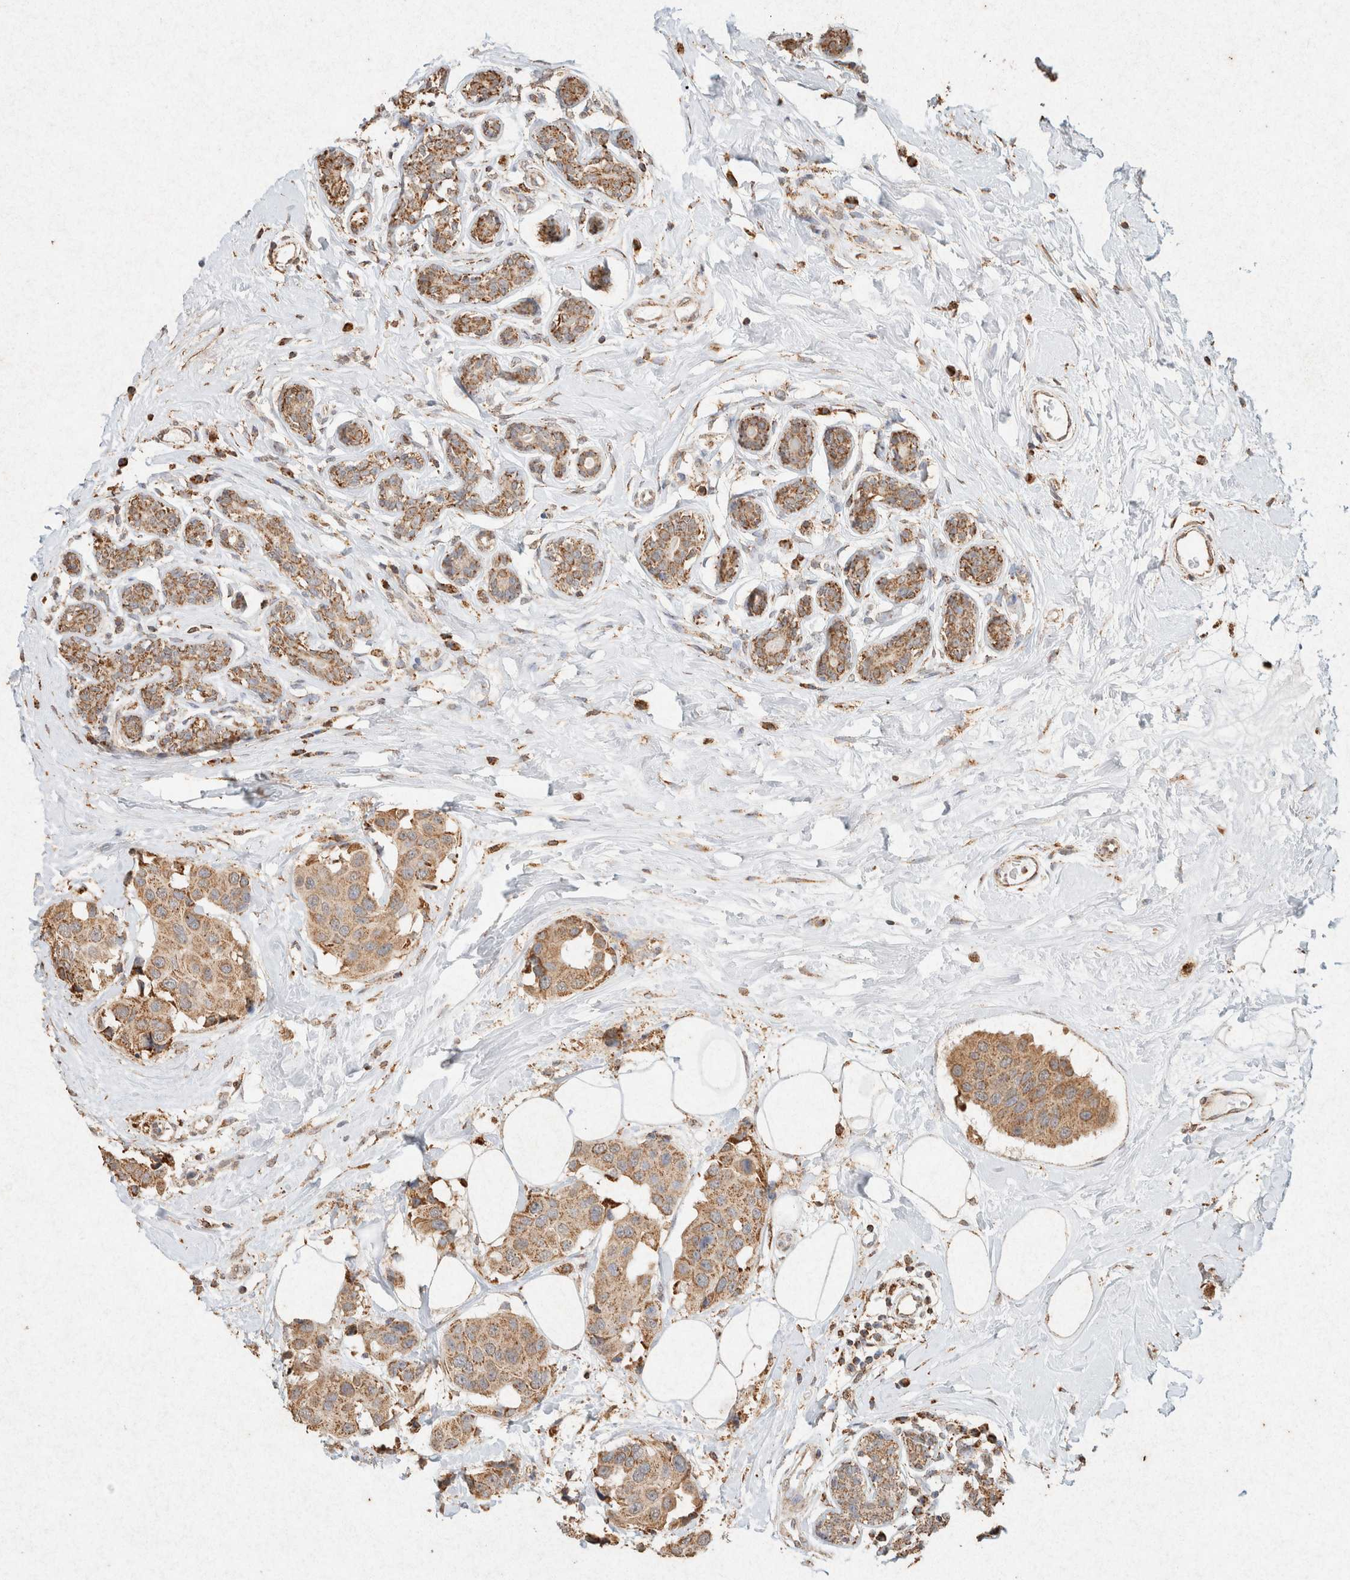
{"staining": {"intensity": "moderate", "quantity": ">75%", "location": "cytoplasmic/membranous"}, "tissue": "breast cancer", "cell_type": "Tumor cells", "image_type": "cancer", "snomed": [{"axis": "morphology", "description": "Normal tissue, NOS"}, {"axis": "morphology", "description": "Duct carcinoma"}, {"axis": "topography", "description": "Breast"}], "caption": "Protein staining demonstrates moderate cytoplasmic/membranous expression in about >75% of tumor cells in infiltrating ductal carcinoma (breast).", "gene": "SDC2", "patient": {"sex": "female", "age": 39}}